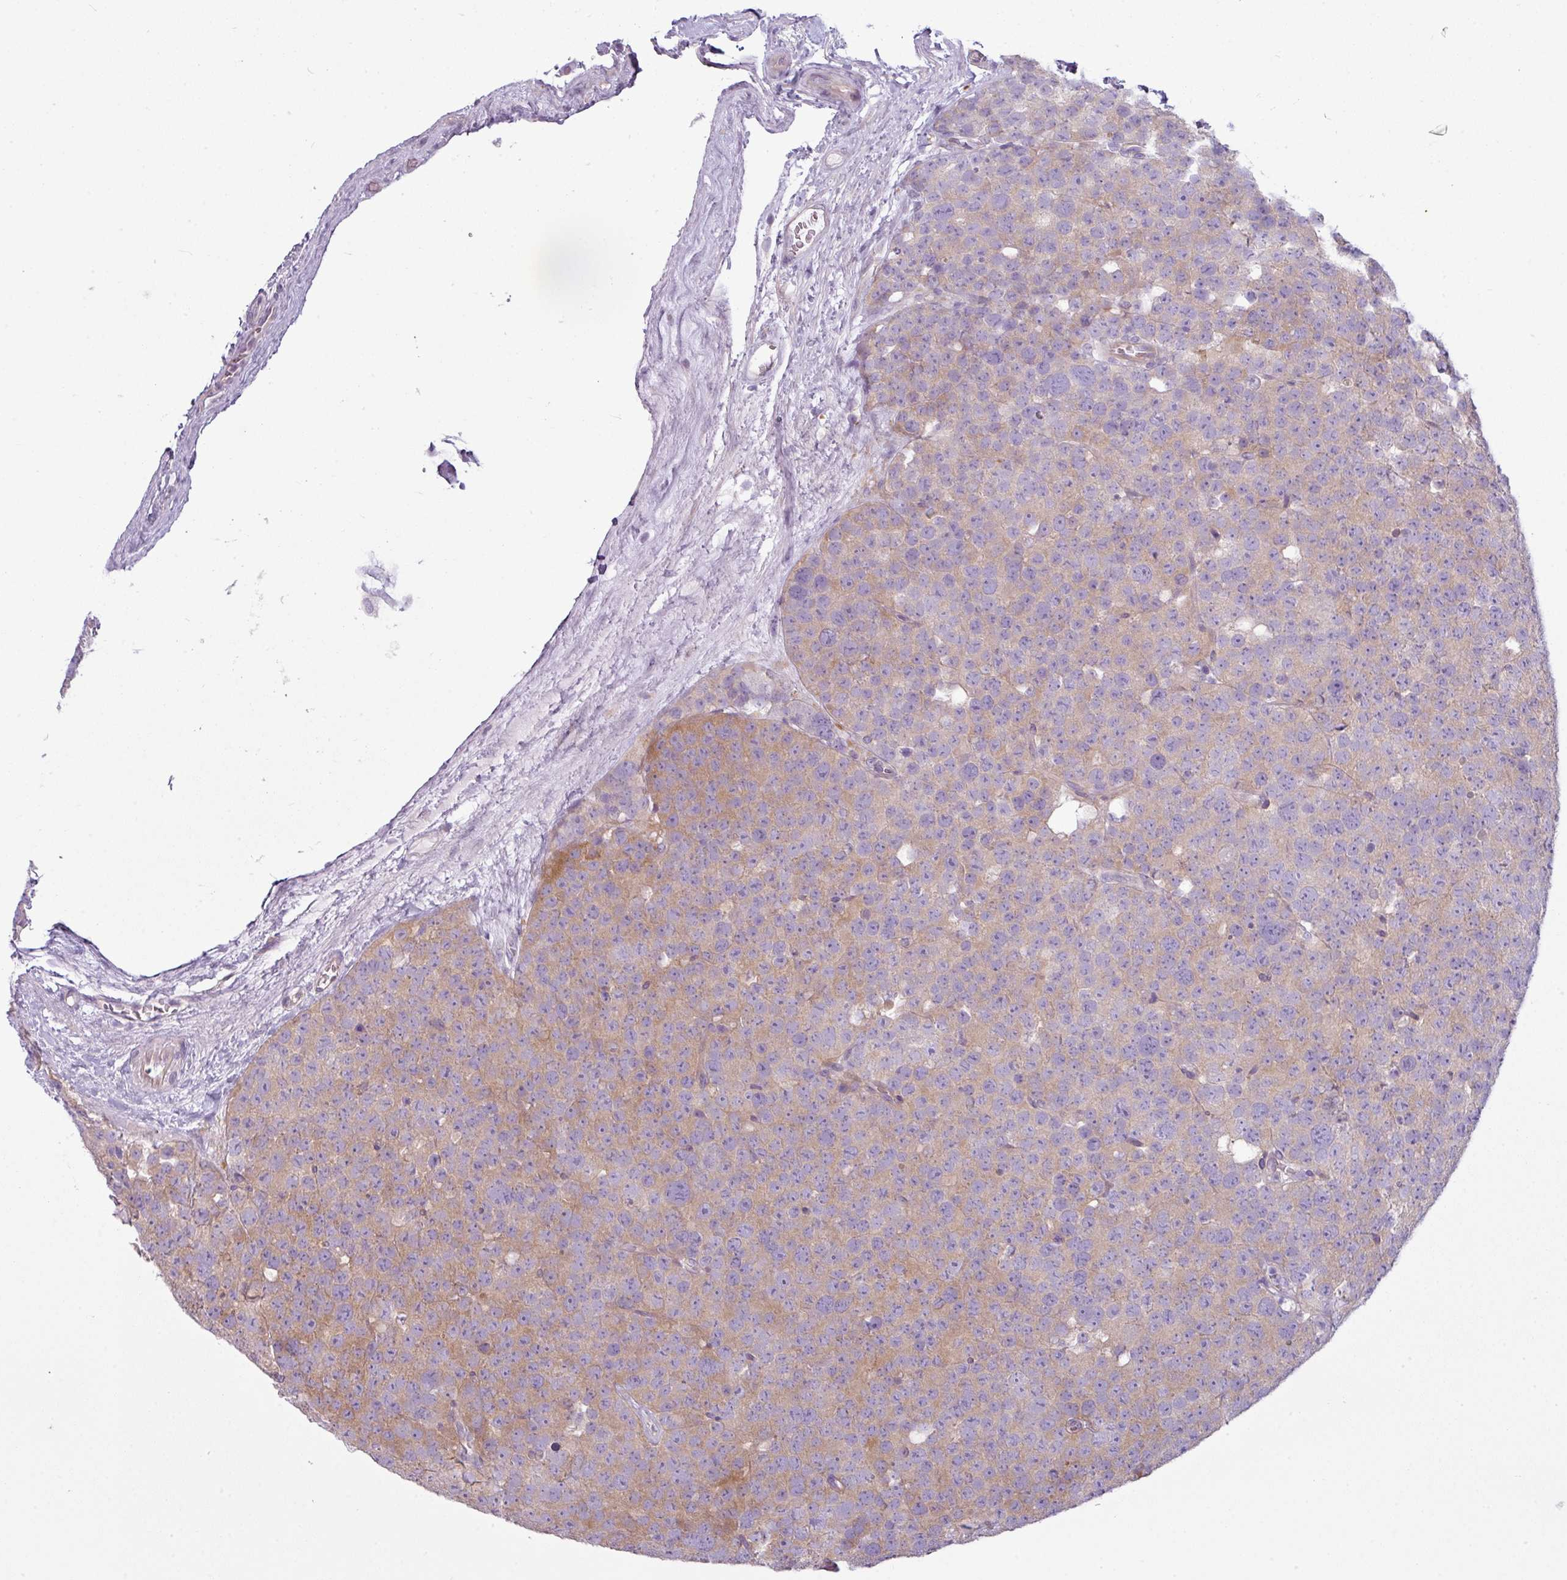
{"staining": {"intensity": "moderate", "quantity": "25%-75%", "location": "cytoplasmic/membranous"}, "tissue": "testis cancer", "cell_type": "Tumor cells", "image_type": "cancer", "snomed": [{"axis": "morphology", "description": "Seminoma, NOS"}, {"axis": "topography", "description": "Testis"}], "caption": "Immunohistochemistry photomicrograph of neoplastic tissue: human seminoma (testis) stained using immunohistochemistry (IHC) exhibits medium levels of moderate protein expression localized specifically in the cytoplasmic/membranous of tumor cells, appearing as a cytoplasmic/membranous brown color.", "gene": "CAMK2B", "patient": {"sex": "male", "age": 71}}